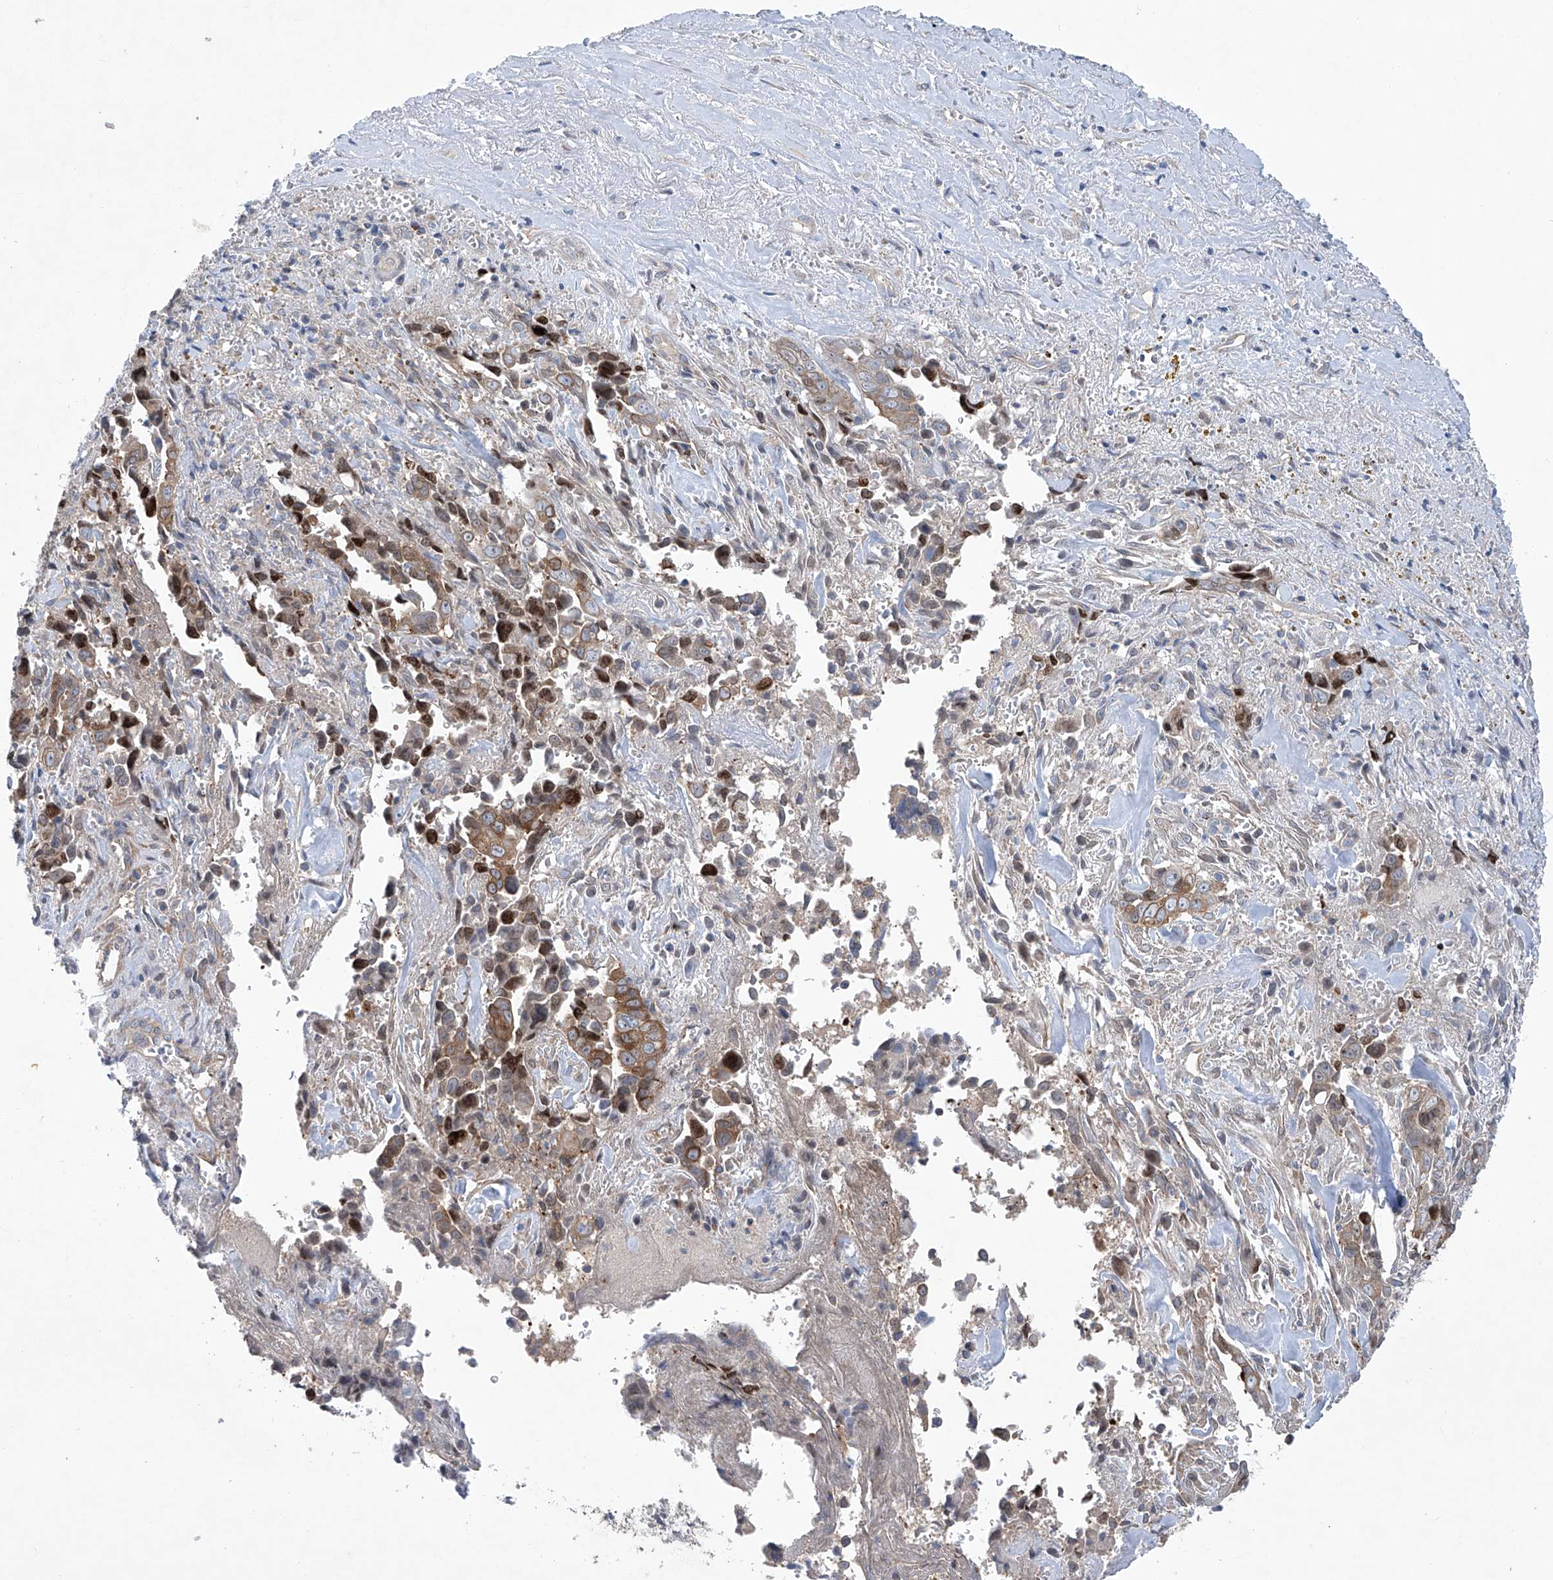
{"staining": {"intensity": "moderate", "quantity": ">75%", "location": "cytoplasmic/membranous"}, "tissue": "liver cancer", "cell_type": "Tumor cells", "image_type": "cancer", "snomed": [{"axis": "morphology", "description": "Cholangiocarcinoma"}, {"axis": "topography", "description": "Liver"}], "caption": "This photomicrograph shows immunohistochemistry (IHC) staining of liver cholangiocarcinoma, with medium moderate cytoplasmic/membranous expression in about >75% of tumor cells.", "gene": "KLC4", "patient": {"sex": "female", "age": 79}}